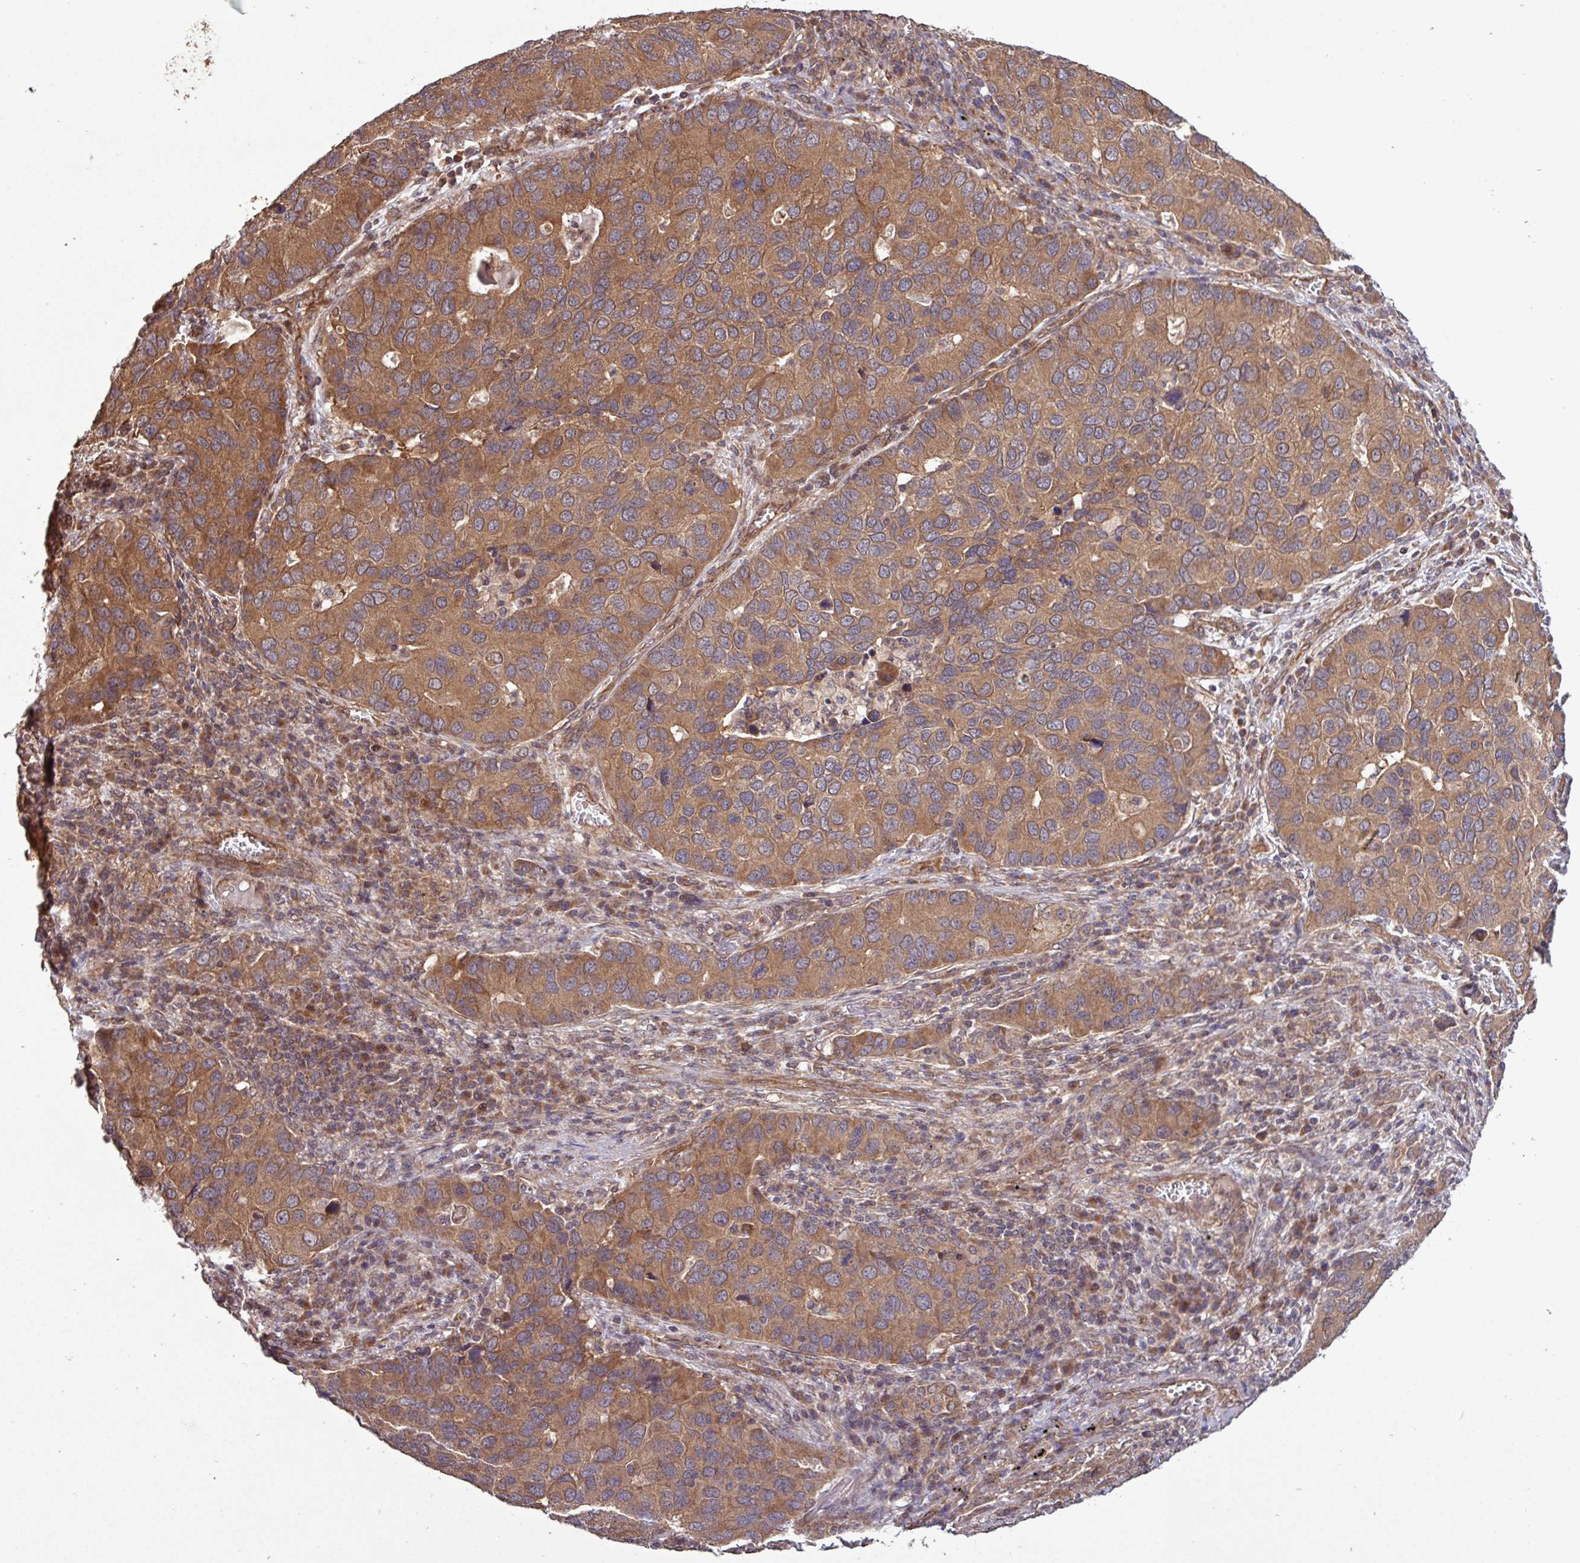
{"staining": {"intensity": "moderate", "quantity": ">75%", "location": "cytoplasmic/membranous"}, "tissue": "lung cancer", "cell_type": "Tumor cells", "image_type": "cancer", "snomed": [{"axis": "morphology", "description": "Aneuploidy"}, {"axis": "morphology", "description": "Adenocarcinoma, NOS"}, {"axis": "topography", "description": "Lymph node"}, {"axis": "topography", "description": "Lung"}], "caption": "Tumor cells reveal medium levels of moderate cytoplasmic/membranous positivity in approximately >75% of cells in adenocarcinoma (lung).", "gene": "TRABD2A", "patient": {"sex": "female", "age": 74}}